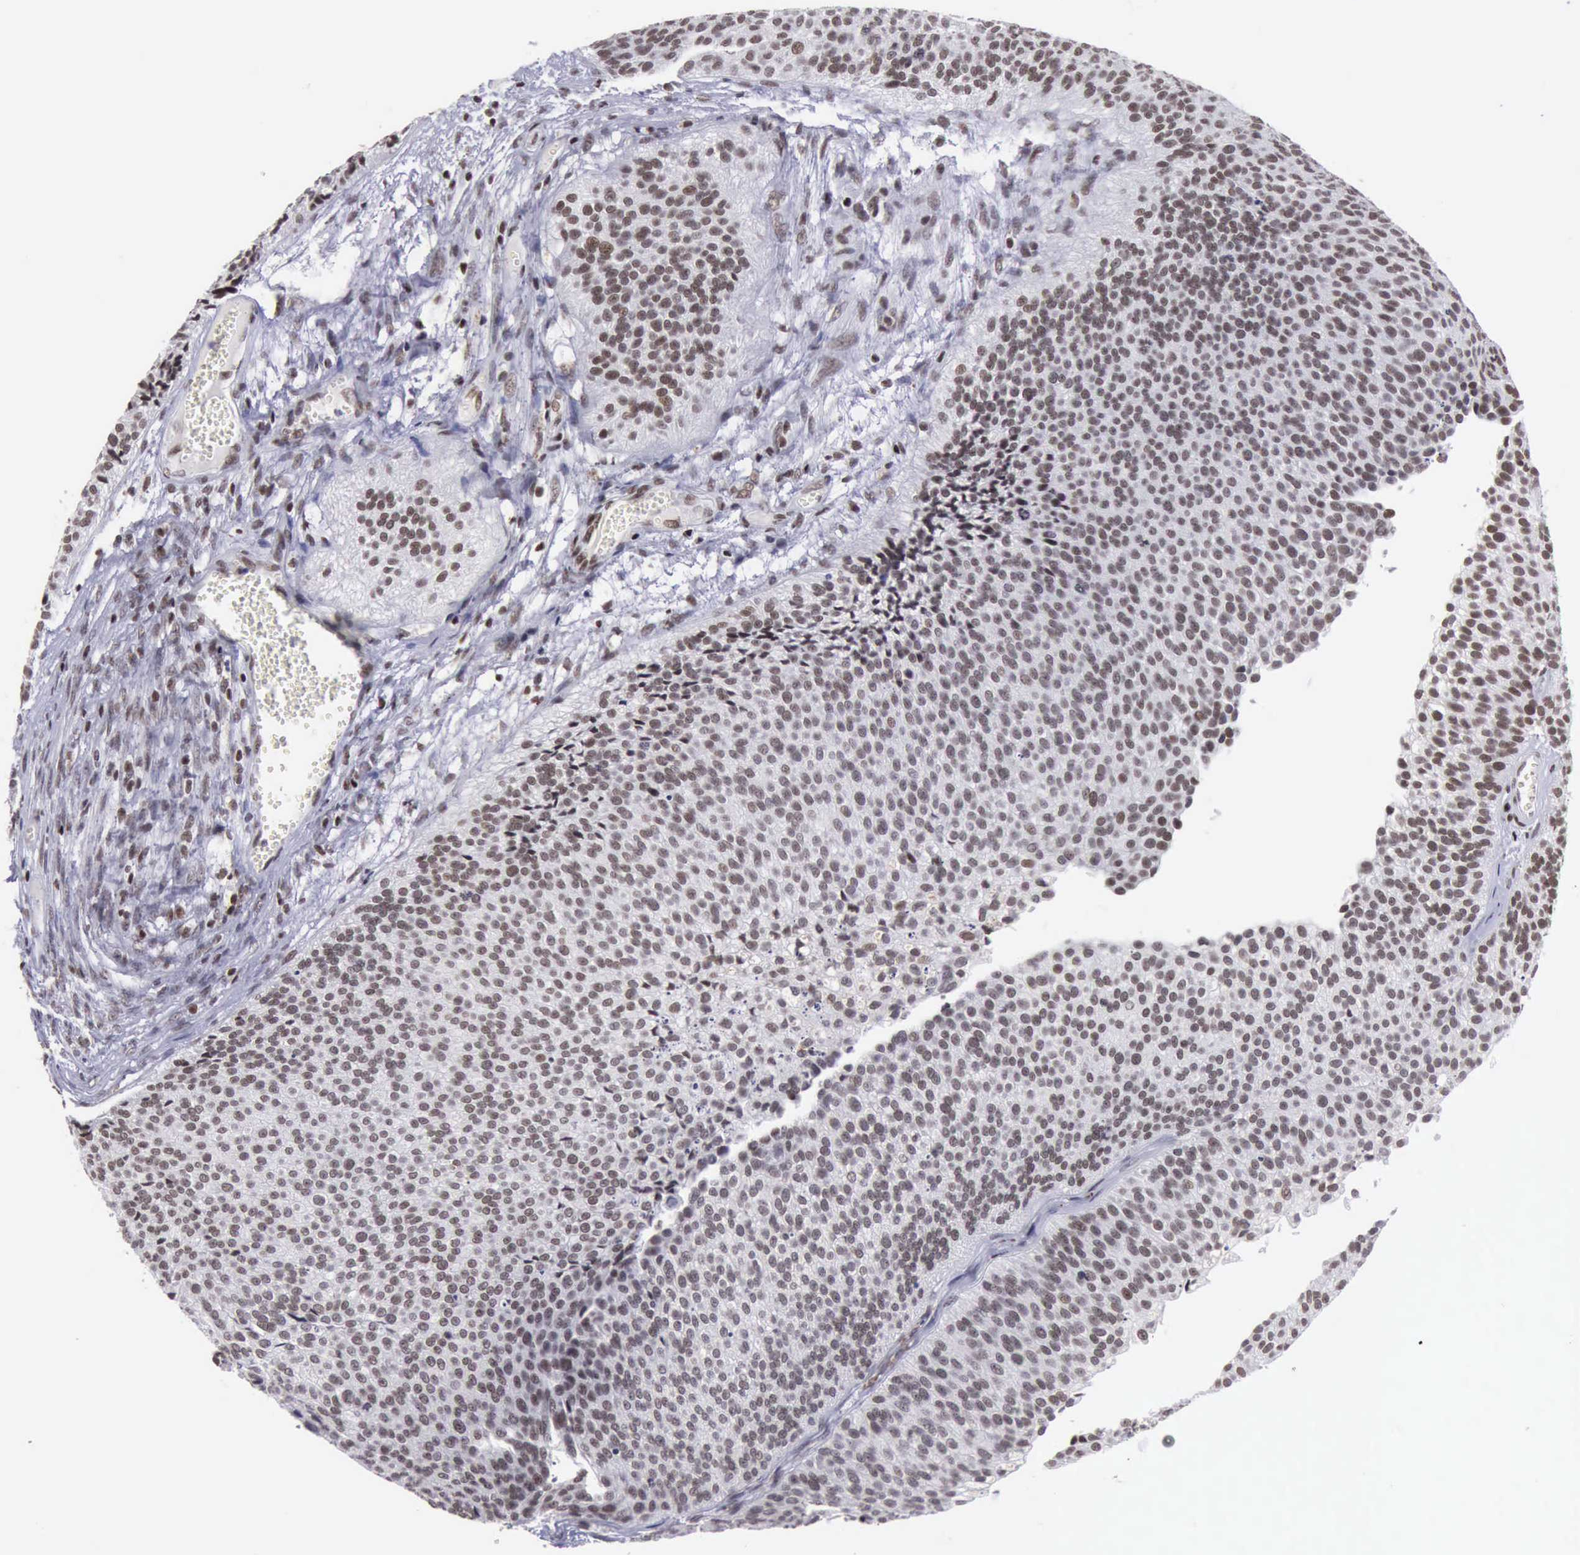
{"staining": {"intensity": "weak", "quantity": ">75%", "location": "nuclear"}, "tissue": "urothelial cancer", "cell_type": "Tumor cells", "image_type": "cancer", "snomed": [{"axis": "morphology", "description": "Urothelial carcinoma, Low grade"}, {"axis": "topography", "description": "Urinary bladder"}], "caption": "Urothelial cancer stained with a brown dye demonstrates weak nuclear positive positivity in approximately >75% of tumor cells.", "gene": "YY1", "patient": {"sex": "male", "age": 84}}